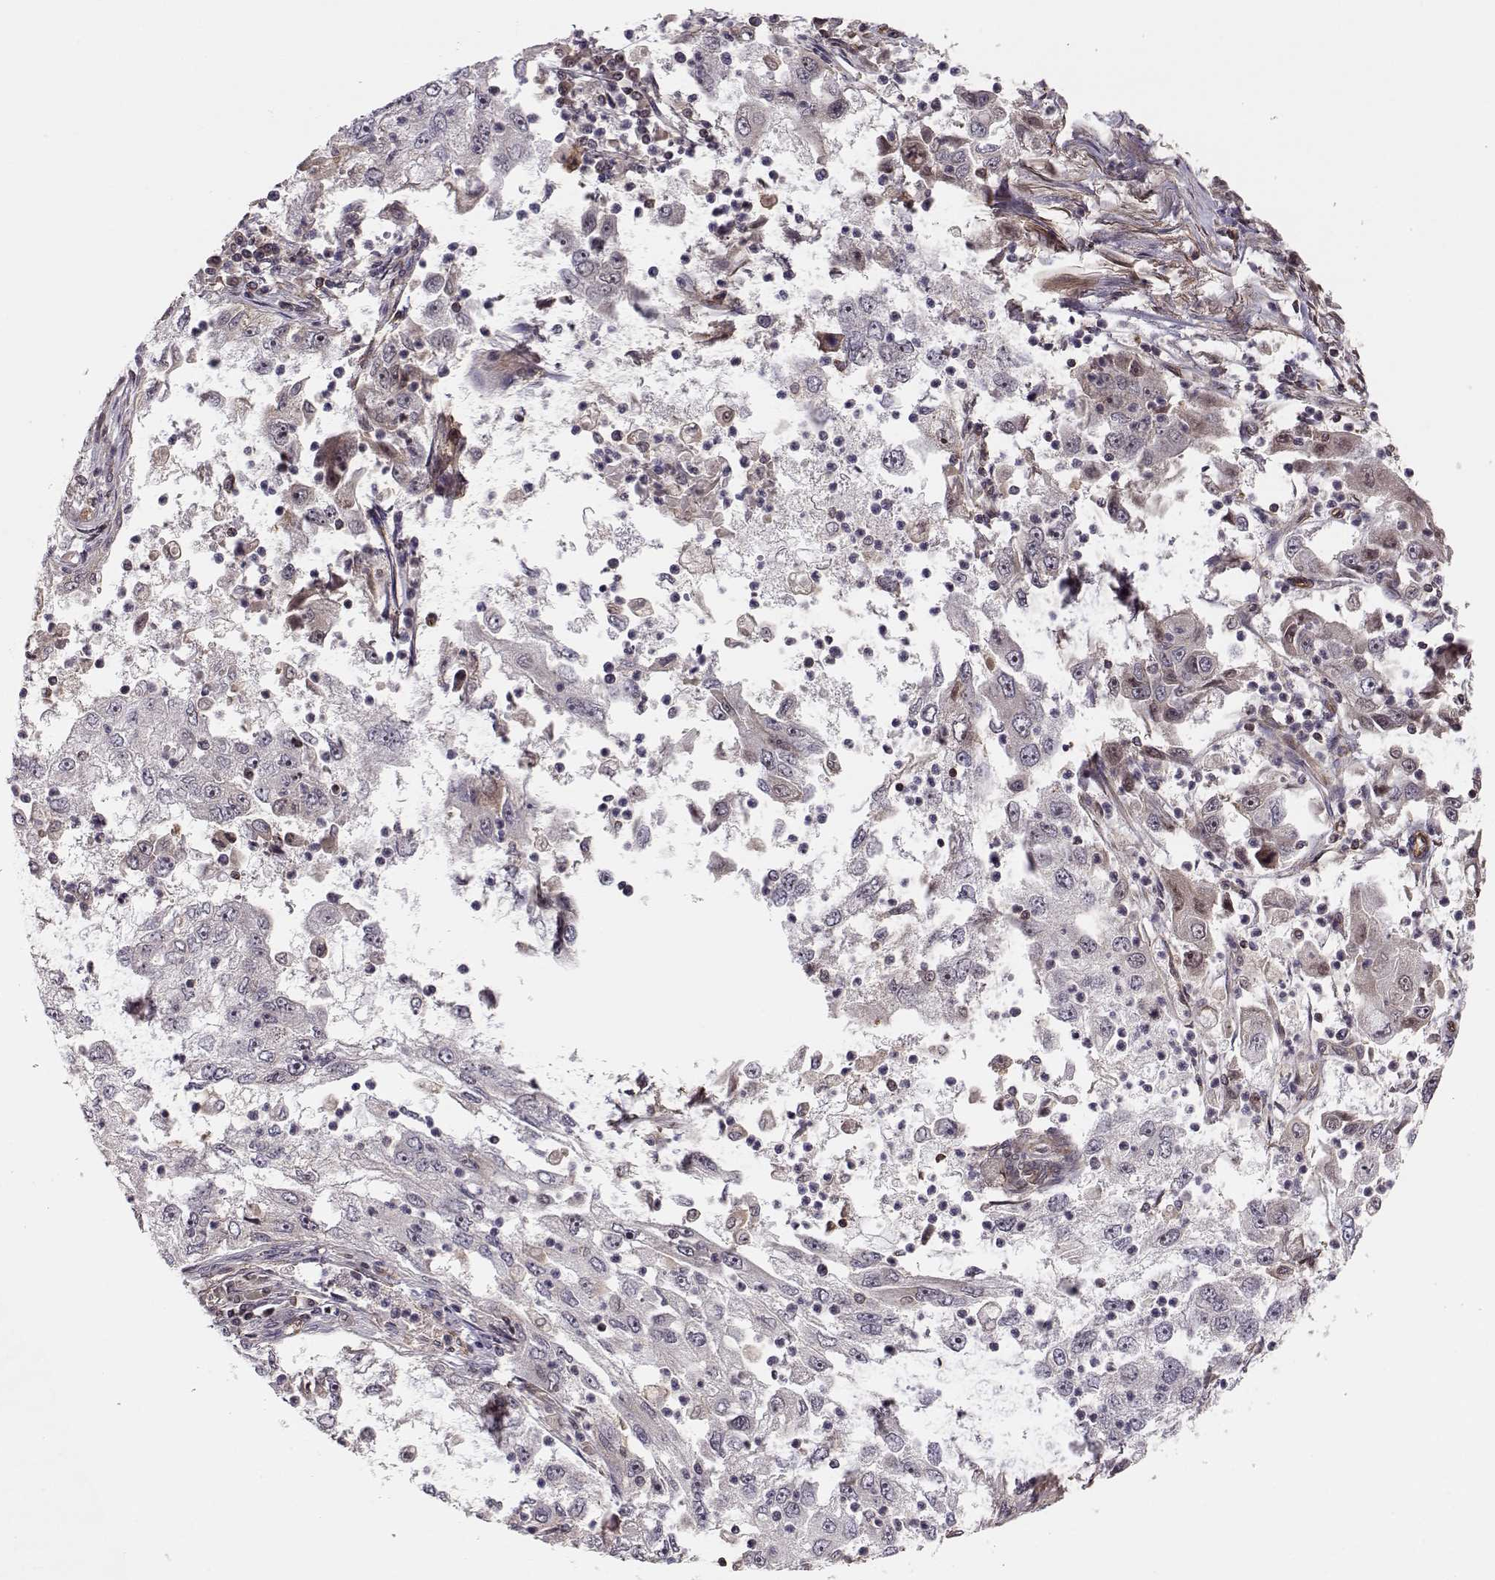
{"staining": {"intensity": "negative", "quantity": "none", "location": "none"}, "tissue": "cervical cancer", "cell_type": "Tumor cells", "image_type": "cancer", "snomed": [{"axis": "morphology", "description": "Squamous cell carcinoma, NOS"}, {"axis": "topography", "description": "Cervix"}], "caption": "The immunohistochemistry (IHC) image has no significant positivity in tumor cells of squamous cell carcinoma (cervical) tissue.", "gene": "CIR1", "patient": {"sex": "female", "age": 36}}